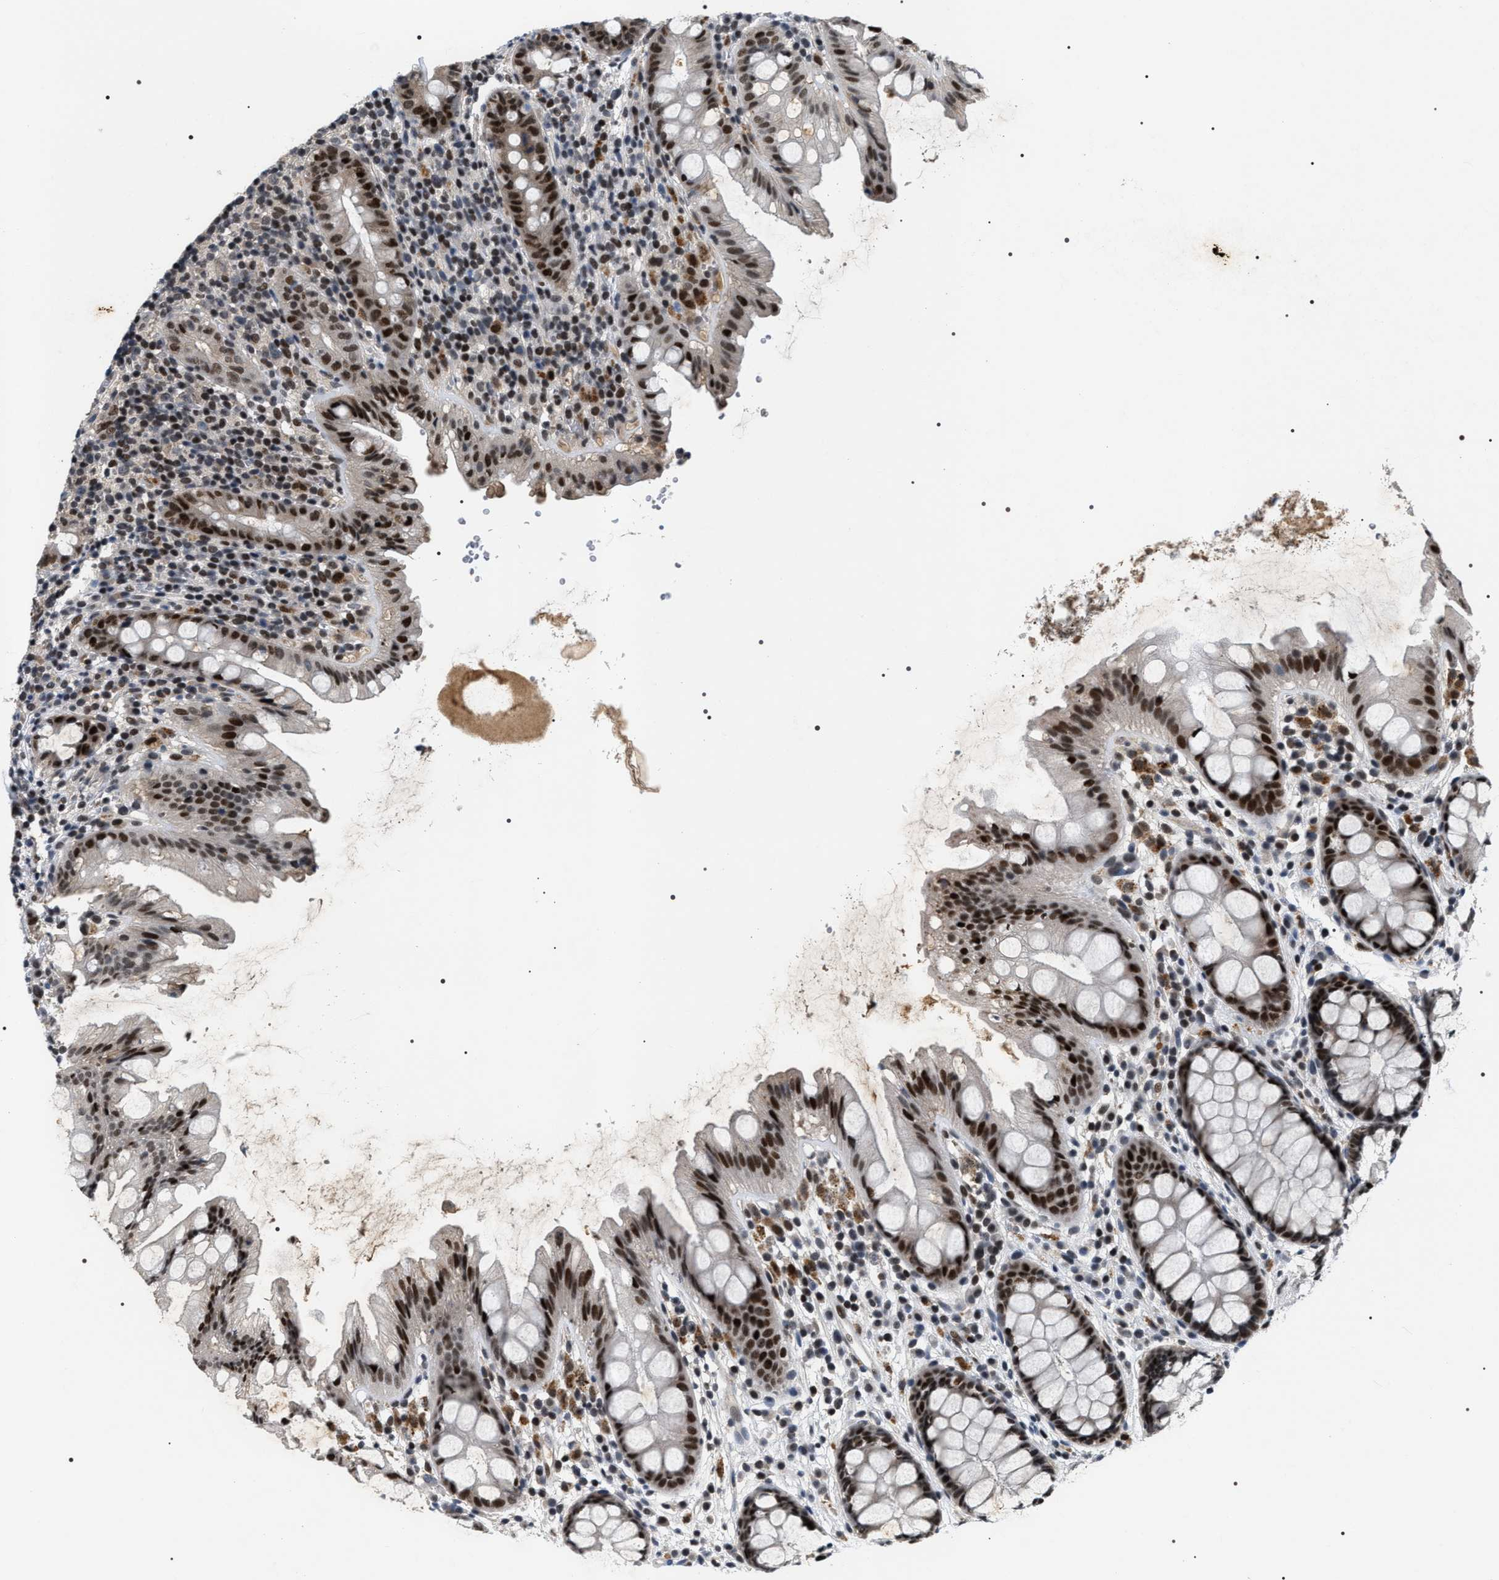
{"staining": {"intensity": "strong", "quantity": ">75%", "location": "nuclear"}, "tissue": "rectum", "cell_type": "Glandular cells", "image_type": "normal", "snomed": [{"axis": "morphology", "description": "Normal tissue, NOS"}, {"axis": "topography", "description": "Rectum"}], "caption": "A brown stain highlights strong nuclear expression of a protein in glandular cells of benign human rectum.", "gene": "C7orf25", "patient": {"sex": "female", "age": 65}}